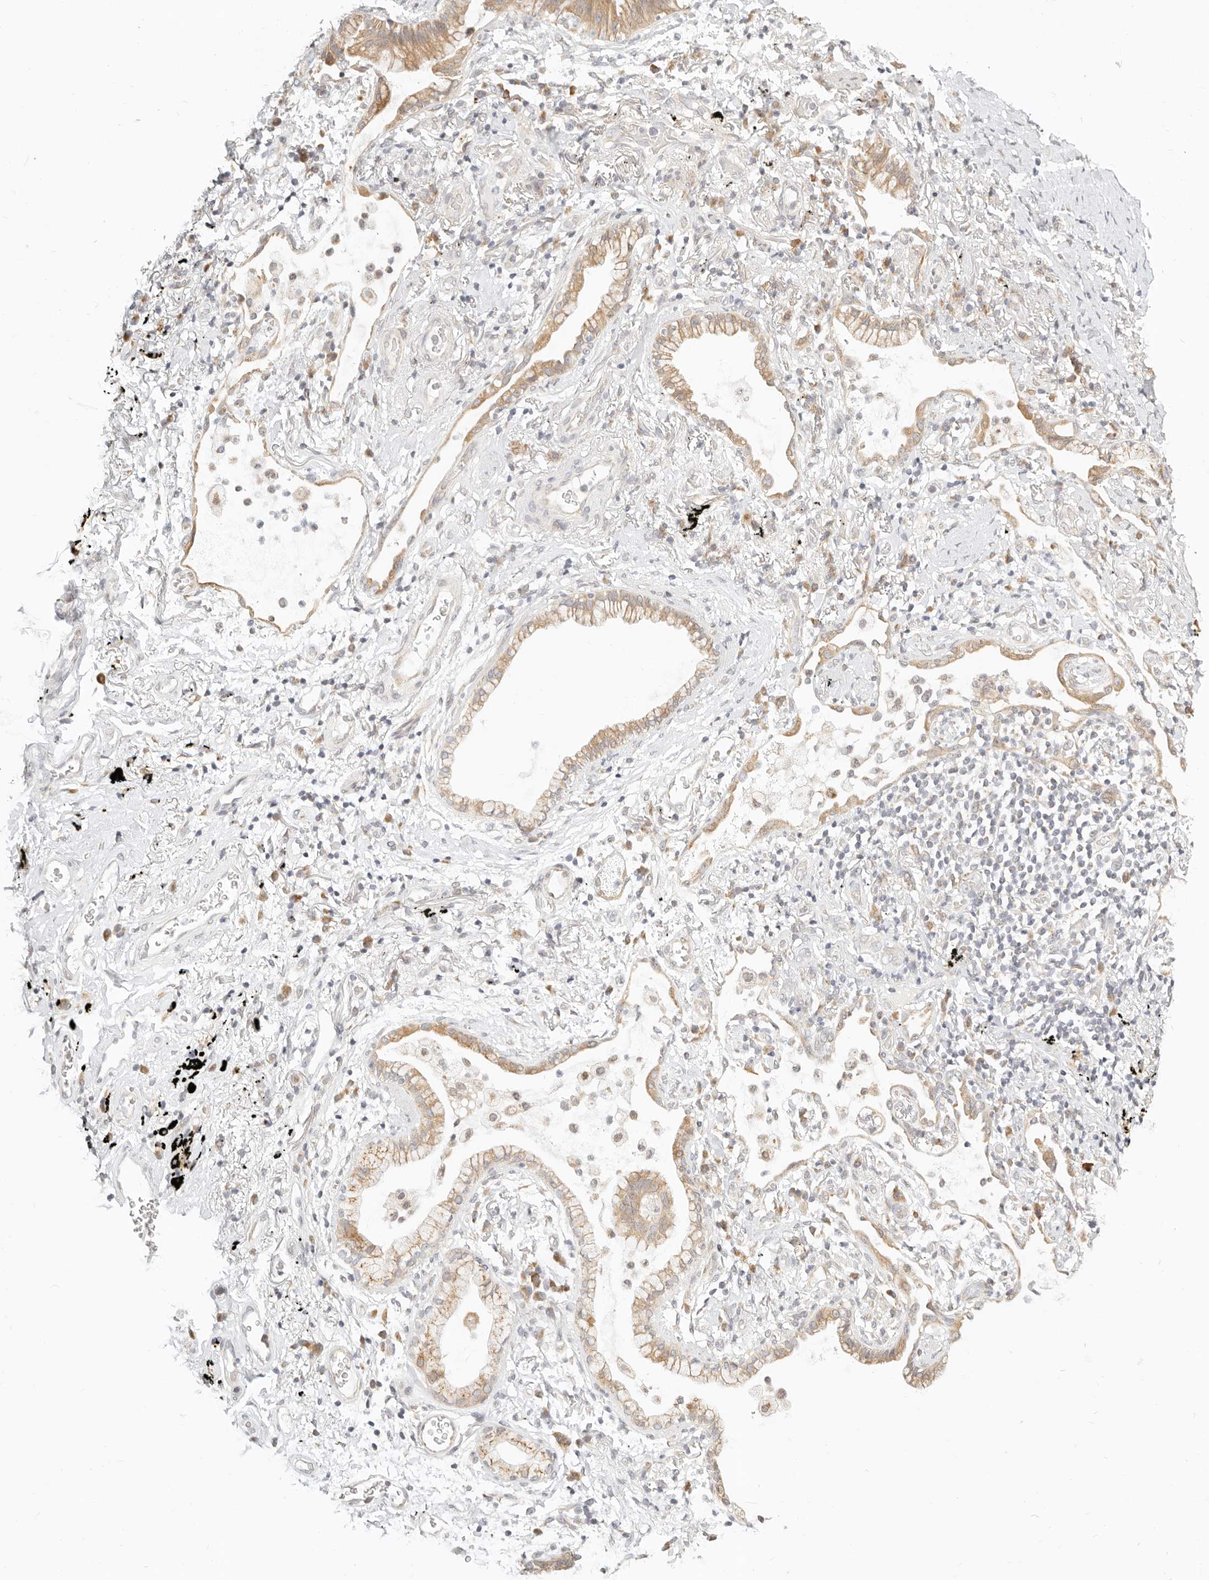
{"staining": {"intensity": "moderate", "quantity": ">75%", "location": "cytoplasmic/membranous"}, "tissue": "lung cancer", "cell_type": "Tumor cells", "image_type": "cancer", "snomed": [{"axis": "morphology", "description": "Adenocarcinoma, NOS"}, {"axis": "topography", "description": "Lung"}], "caption": "This is a micrograph of immunohistochemistry (IHC) staining of lung cancer, which shows moderate expression in the cytoplasmic/membranous of tumor cells.", "gene": "FAM20B", "patient": {"sex": "female", "age": 70}}